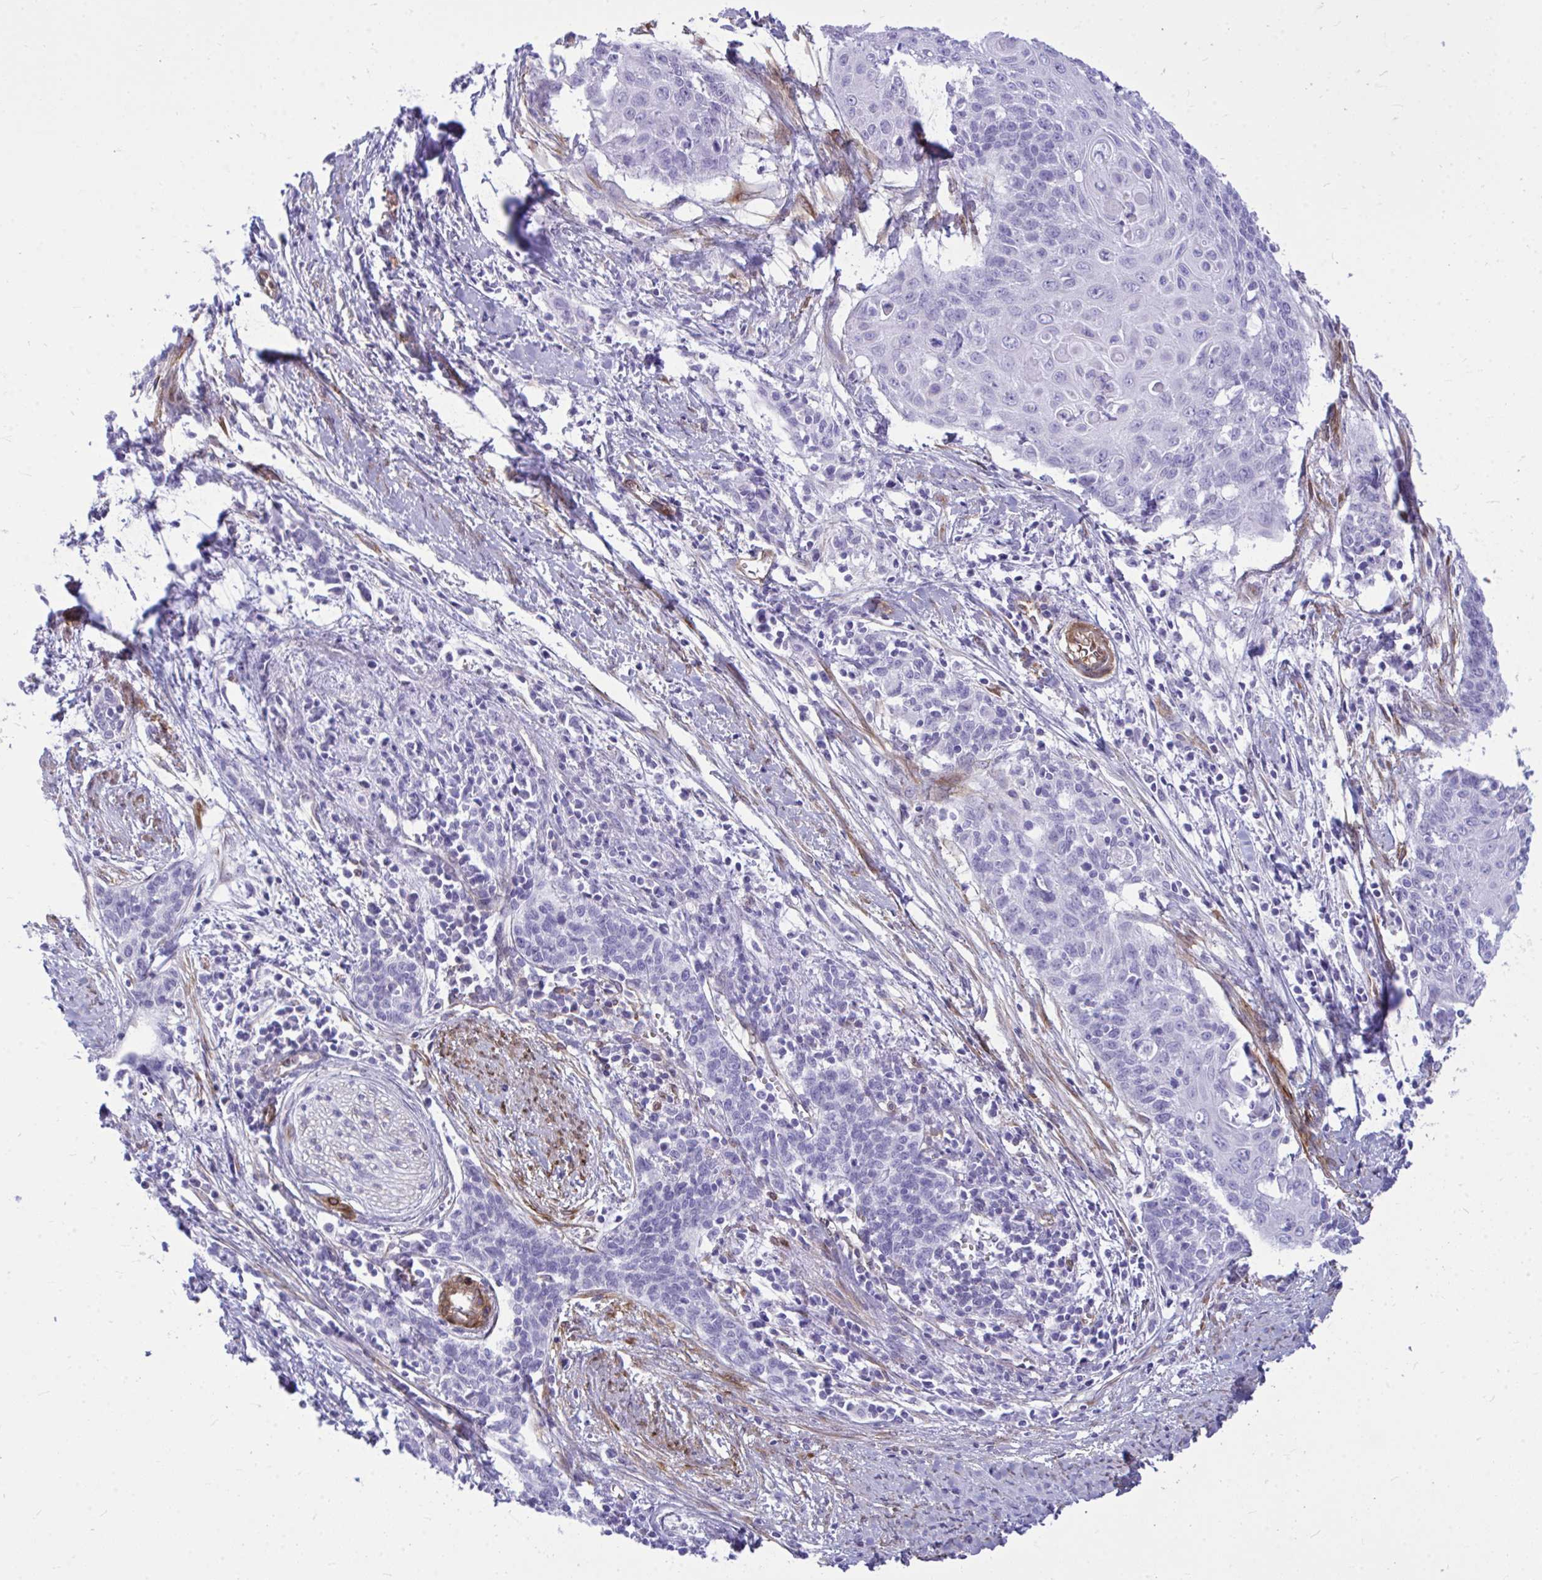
{"staining": {"intensity": "negative", "quantity": "none", "location": "none"}, "tissue": "cervical cancer", "cell_type": "Tumor cells", "image_type": "cancer", "snomed": [{"axis": "morphology", "description": "Squamous cell carcinoma, NOS"}, {"axis": "topography", "description": "Cervix"}], "caption": "A photomicrograph of human cervical squamous cell carcinoma is negative for staining in tumor cells.", "gene": "LIMS2", "patient": {"sex": "female", "age": 39}}